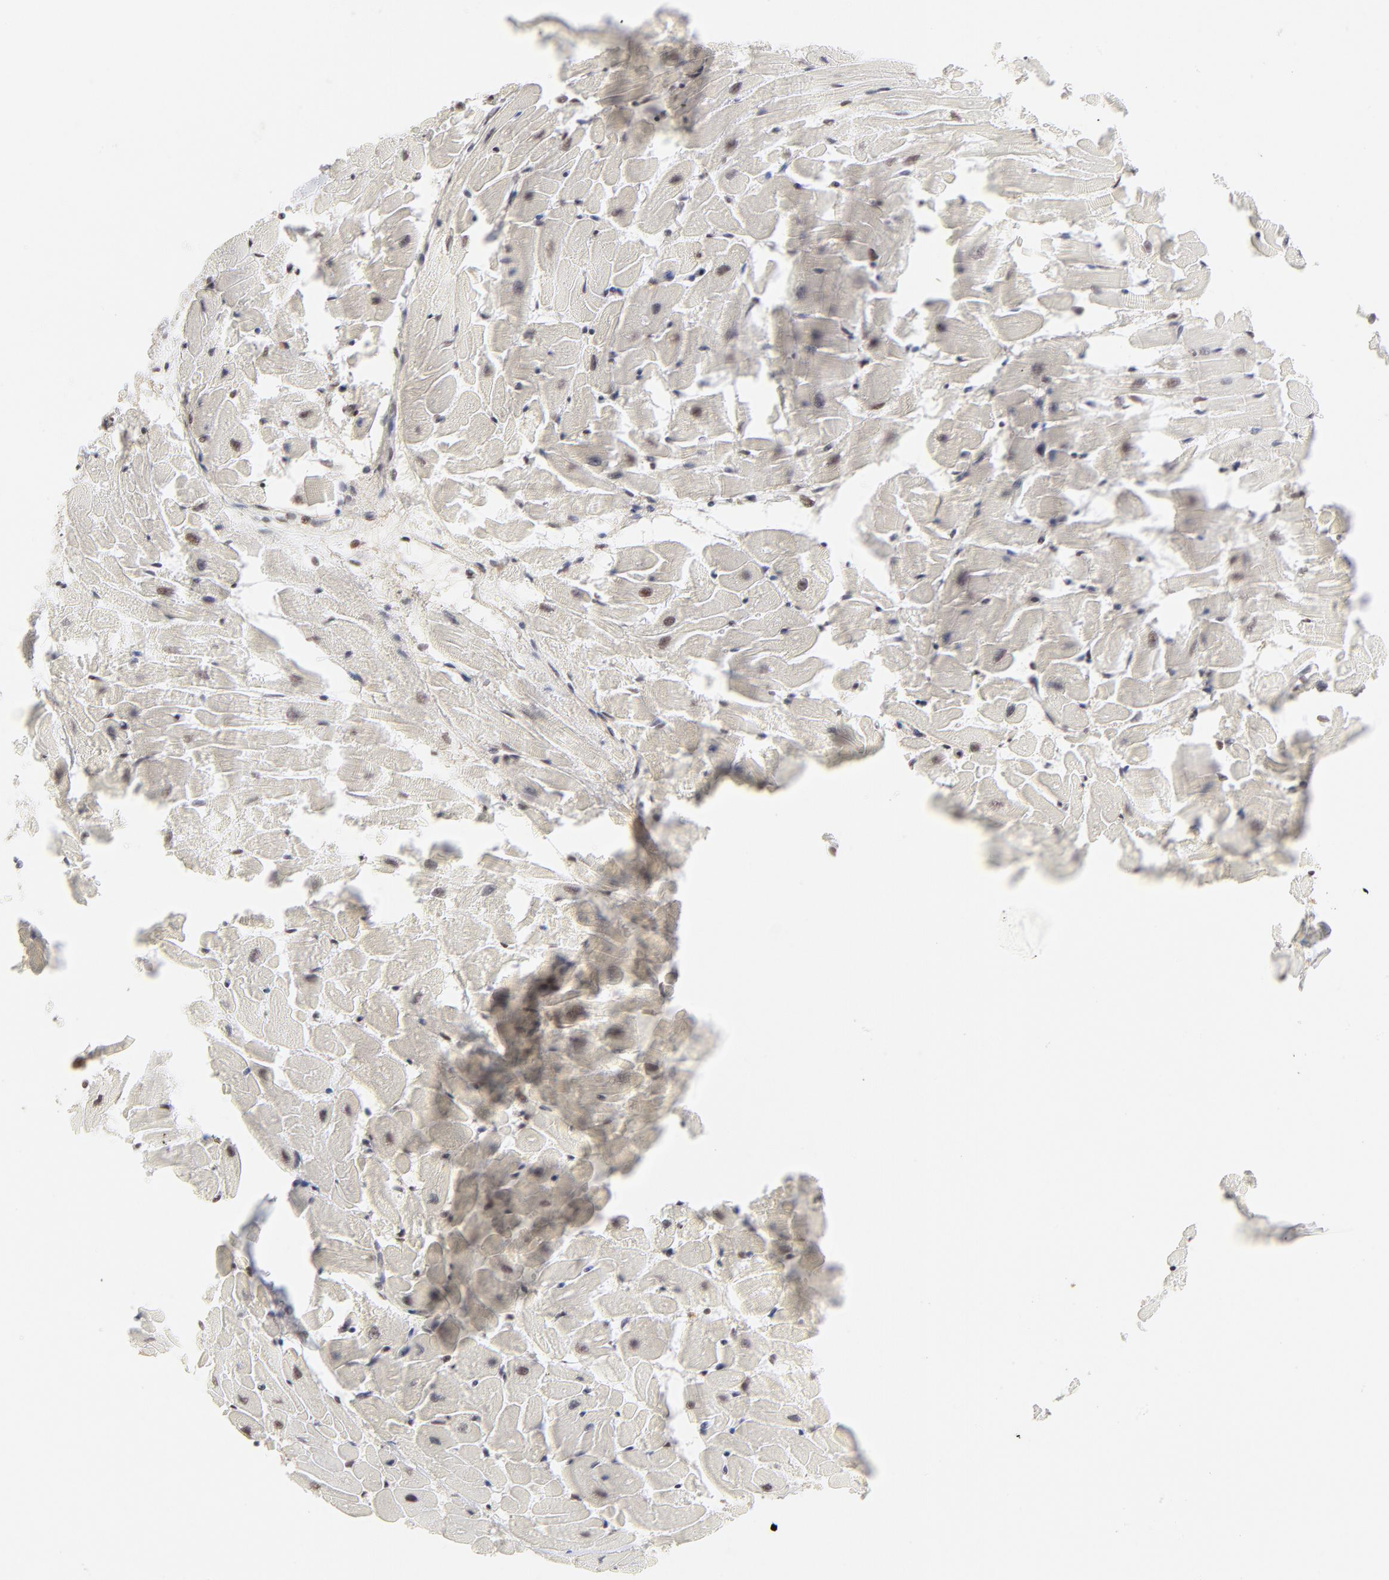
{"staining": {"intensity": "moderate", "quantity": "<25%", "location": "nuclear"}, "tissue": "heart muscle", "cell_type": "Cardiomyocytes", "image_type": "normal", "snomed": [{"axis": "morphology", "description": "Normal tissue, NOS"}, {"axis": "topography", "description": "Heart"}], "caption": "Protein analysis of normal heart muscle reveals moderate nuclear expression in about <25% of cardiomyocytes.", "gene": "PBX1", "patient": {"sex": "female", "age": 19}}